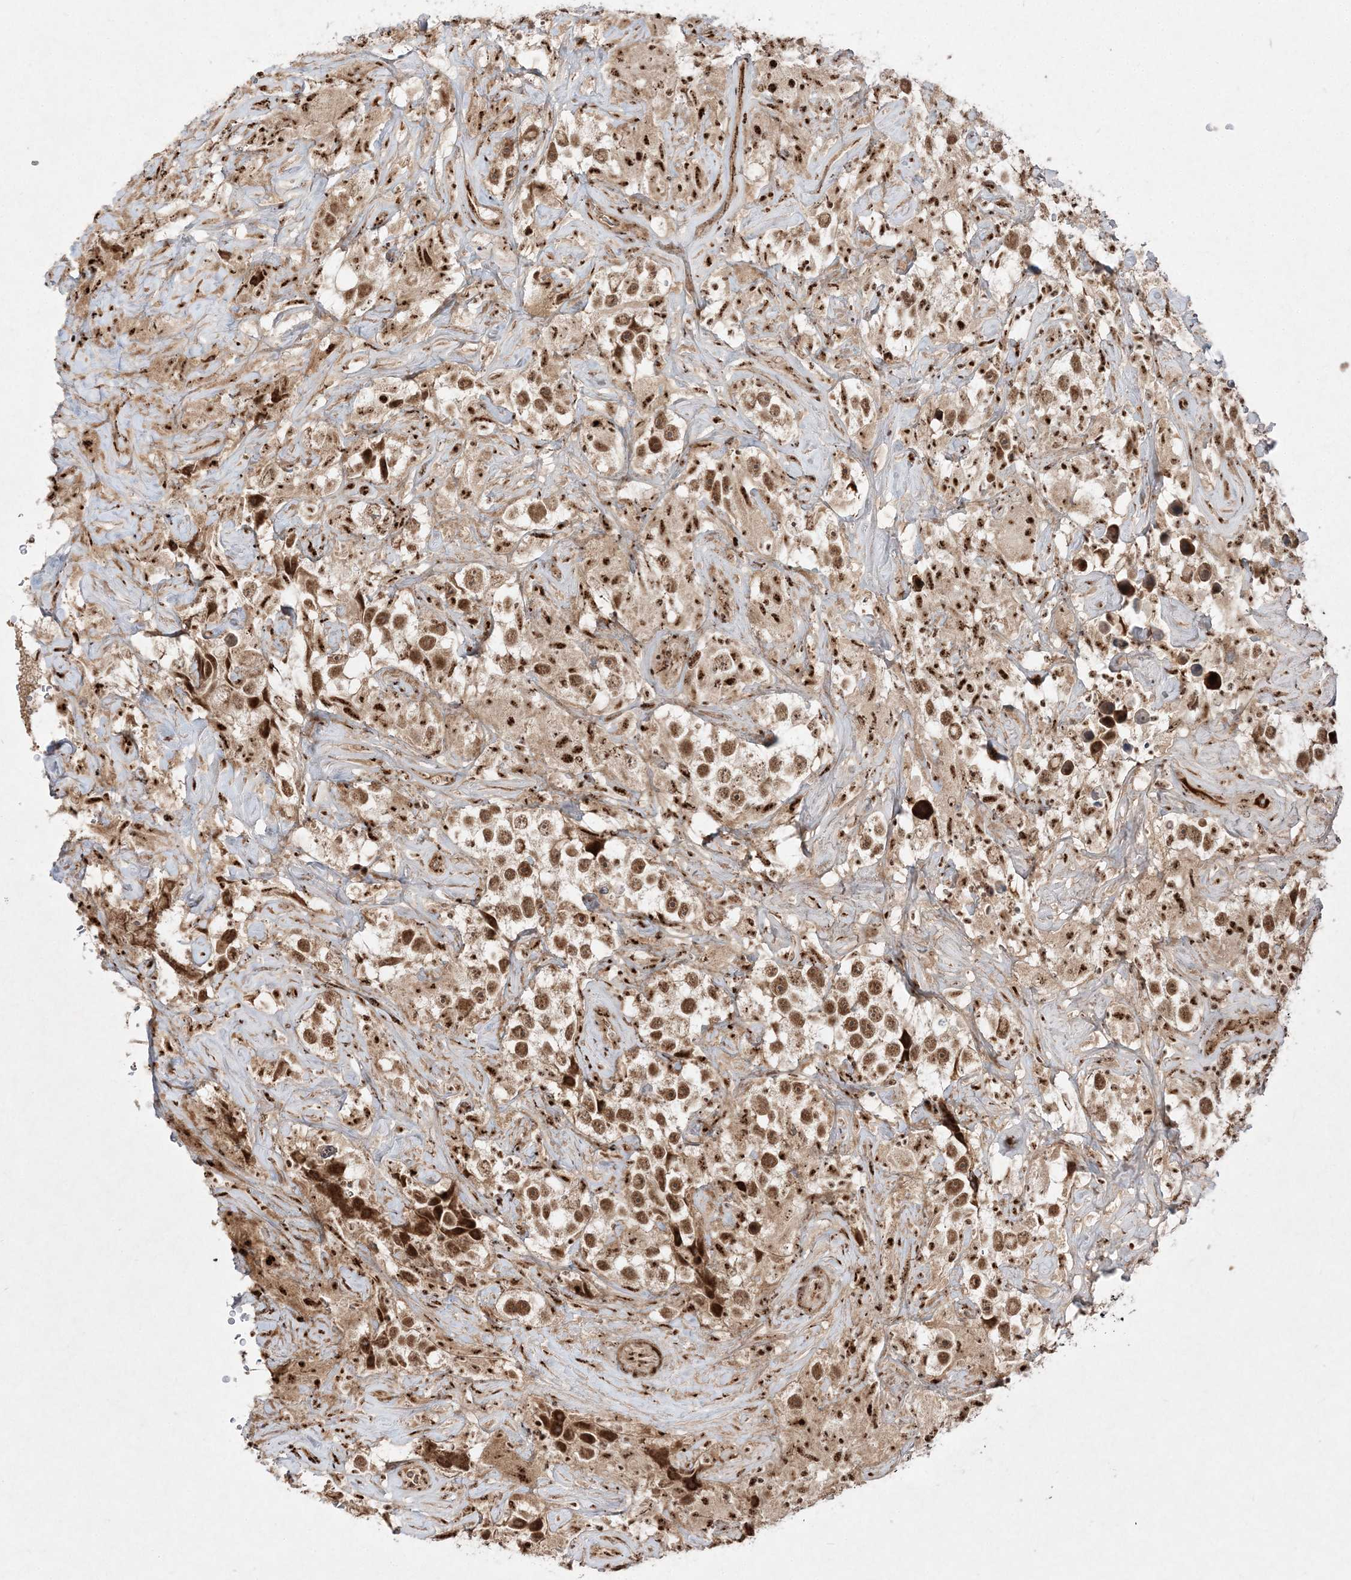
{"staining": {"intensity": "moderate", "quantity": ">75%", "location": "nuclear"}, "tissue": "testis cancer", "cell_type": "Tumor cells", "image_type": "cancer", "snomed": [{"axis": "morphology", "description": "Seminoma, NOS"}, {"axis": "topography", "description": "Testis"}], "caption": "About >75% of tumor cells in human testis cancer show moderate nuclear protein staining as visualized by brown immunohistochemical staining.", "gene": "RBM17", "patient": {"sex": "male", "age": 49}}